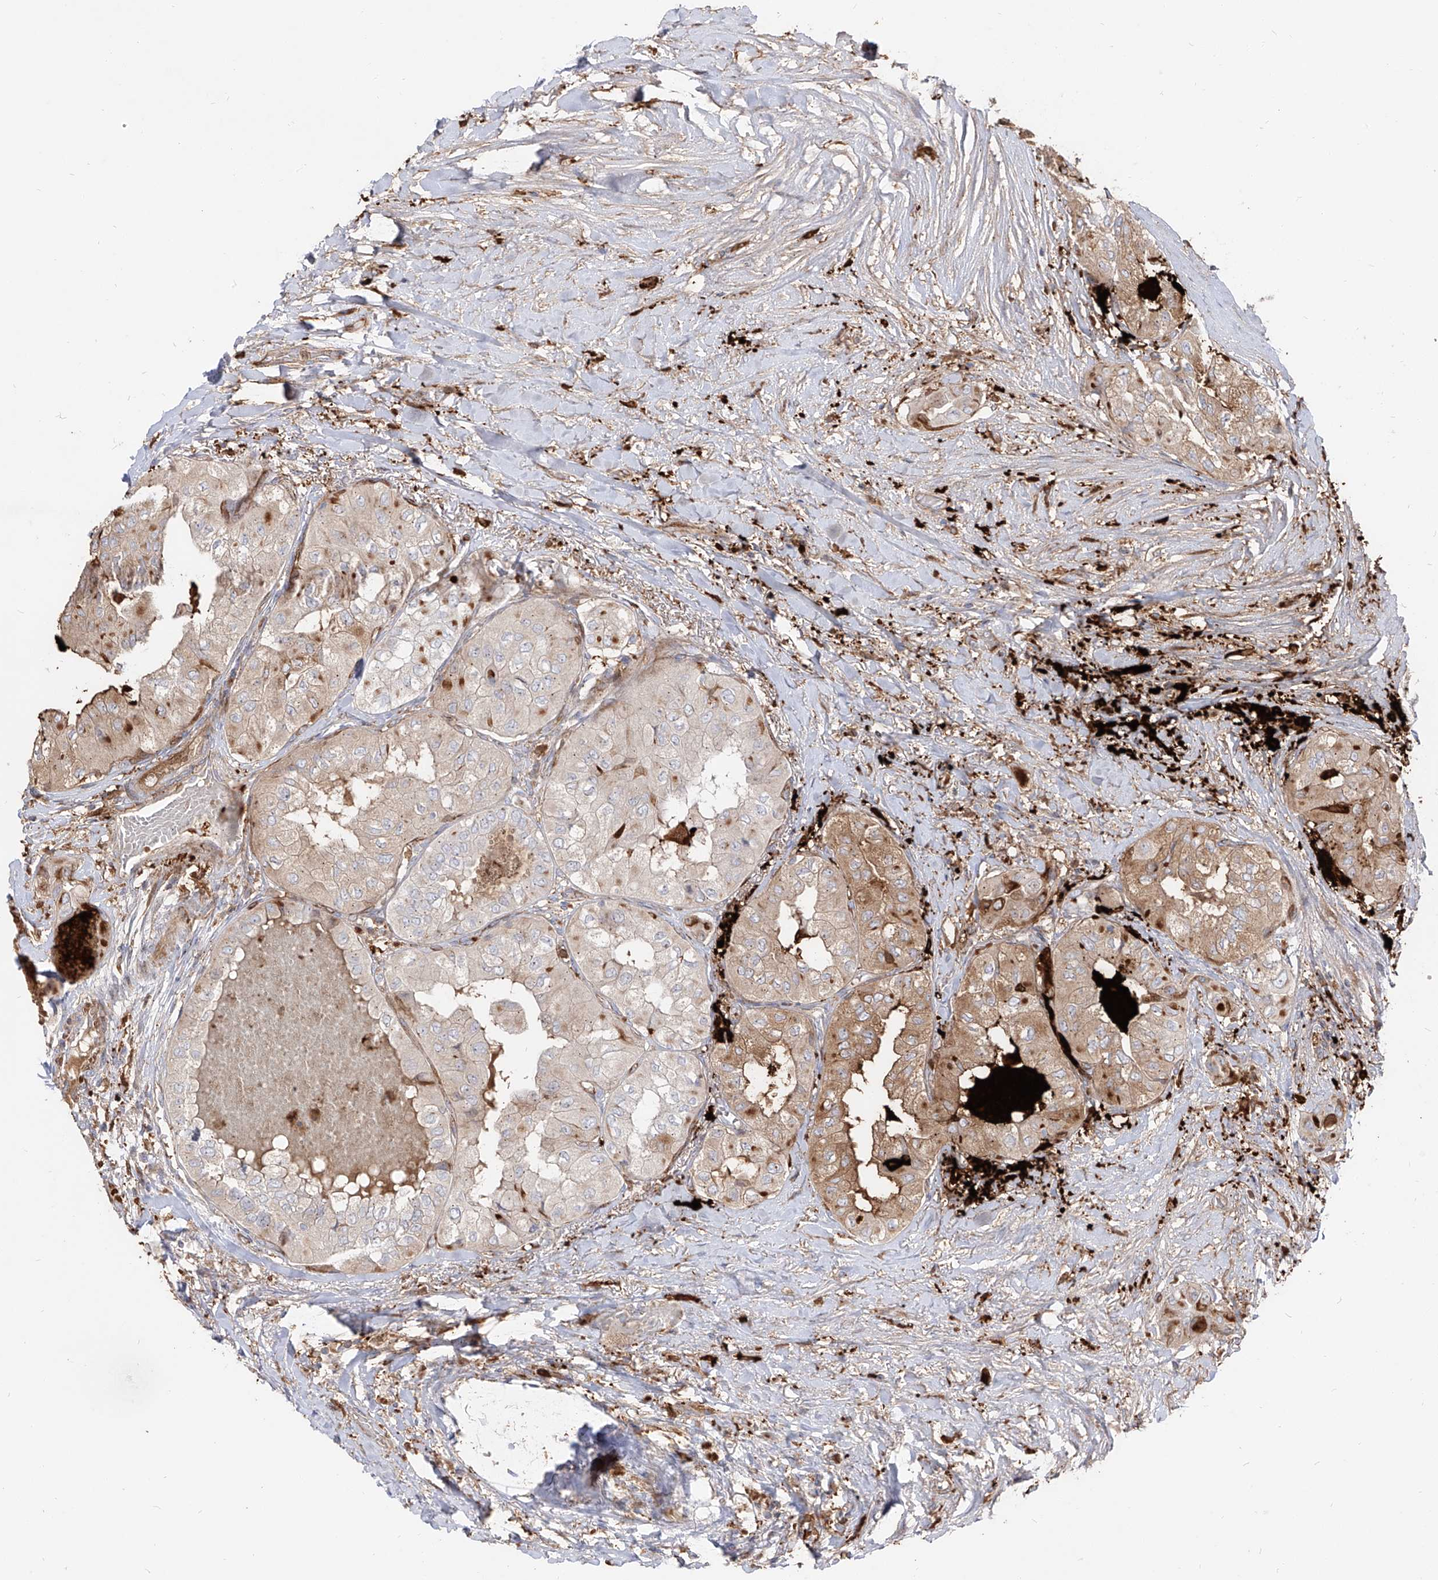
{"staining": {"intensity": "moderate", "quantity": "<25%", "location": "cytoplasmic/membranous"}, "tissue": "thyroid cancer", "cell_type": "Tumor cells", "image_type": "cancer", "snomed": [{"axis": "morphology", "description": "Papillary adenocarcinoma, NOS"}, {"axis": "topography", "description": "Thyroid gland"}], "caption": "Tumor cells show low levels of moderate cytoplasmic/membranous positivity in about <25% of cells in thyroid papillary adenocarcinoma.", "gene": "KYNU", "patient": {"sex": "female", "age": 59}}